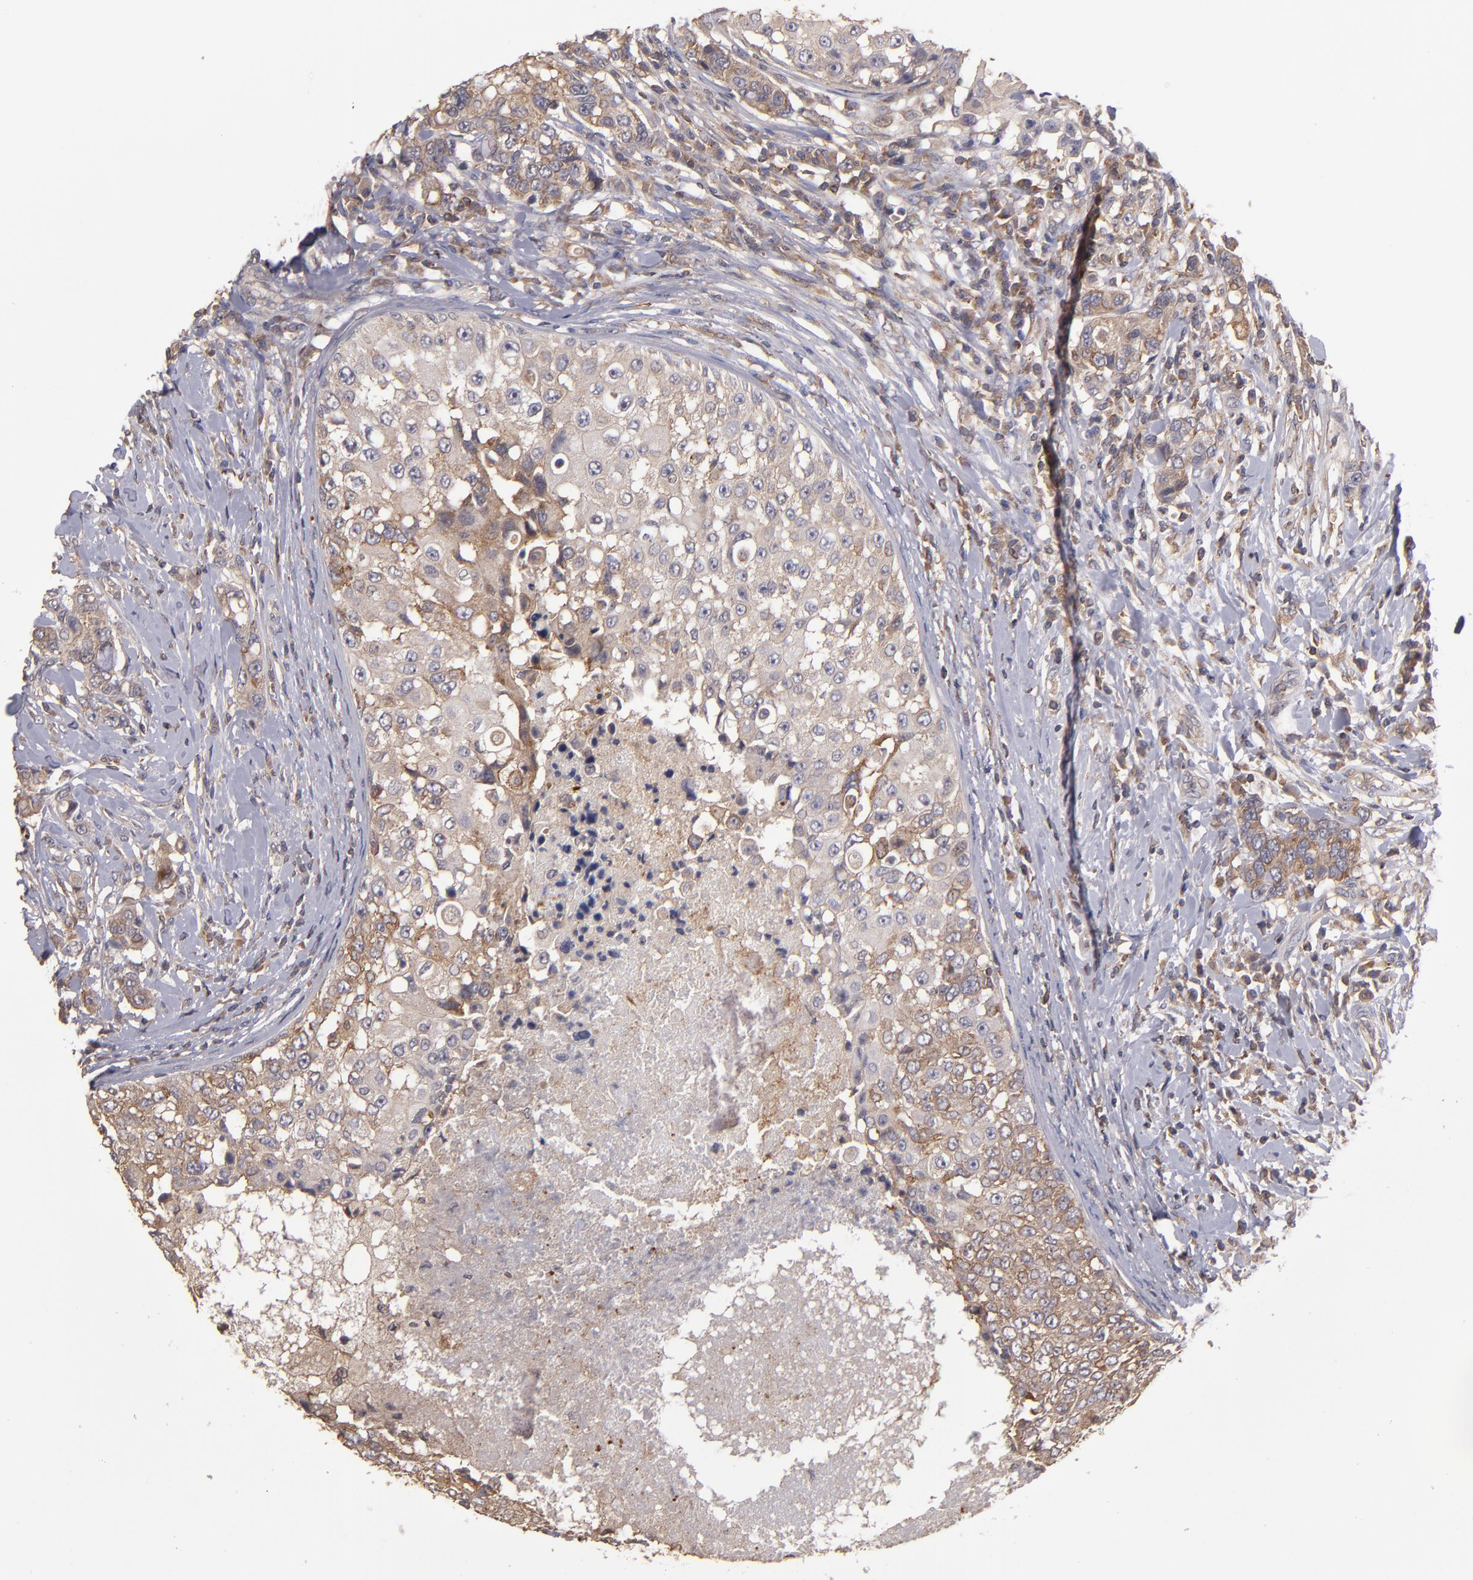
{"staining": {"intensity": "moderate", "quantity": ">75%", "location": "cytoplasmic/membranous"}, "tissue": "breast cancer", "cell_type": "Tumor cells", "image_type": "cancer", "snomed": [{"axis": "morphology", "description": "Duct carcinoma"}, {"axis": "topography", "description": "Breast"}], "caption": "Brown immunohistochemical staining in human breast cancer shows moderate cytoplasmic/membranous expression in approximately >75% of tumor cells. The staining was performed using DAB, with brown indicating positive protein expression. Nuclei are stained blue with hematoxylin.", "gene": "NF2", "patient": {"sex": "female", "age": 27}}